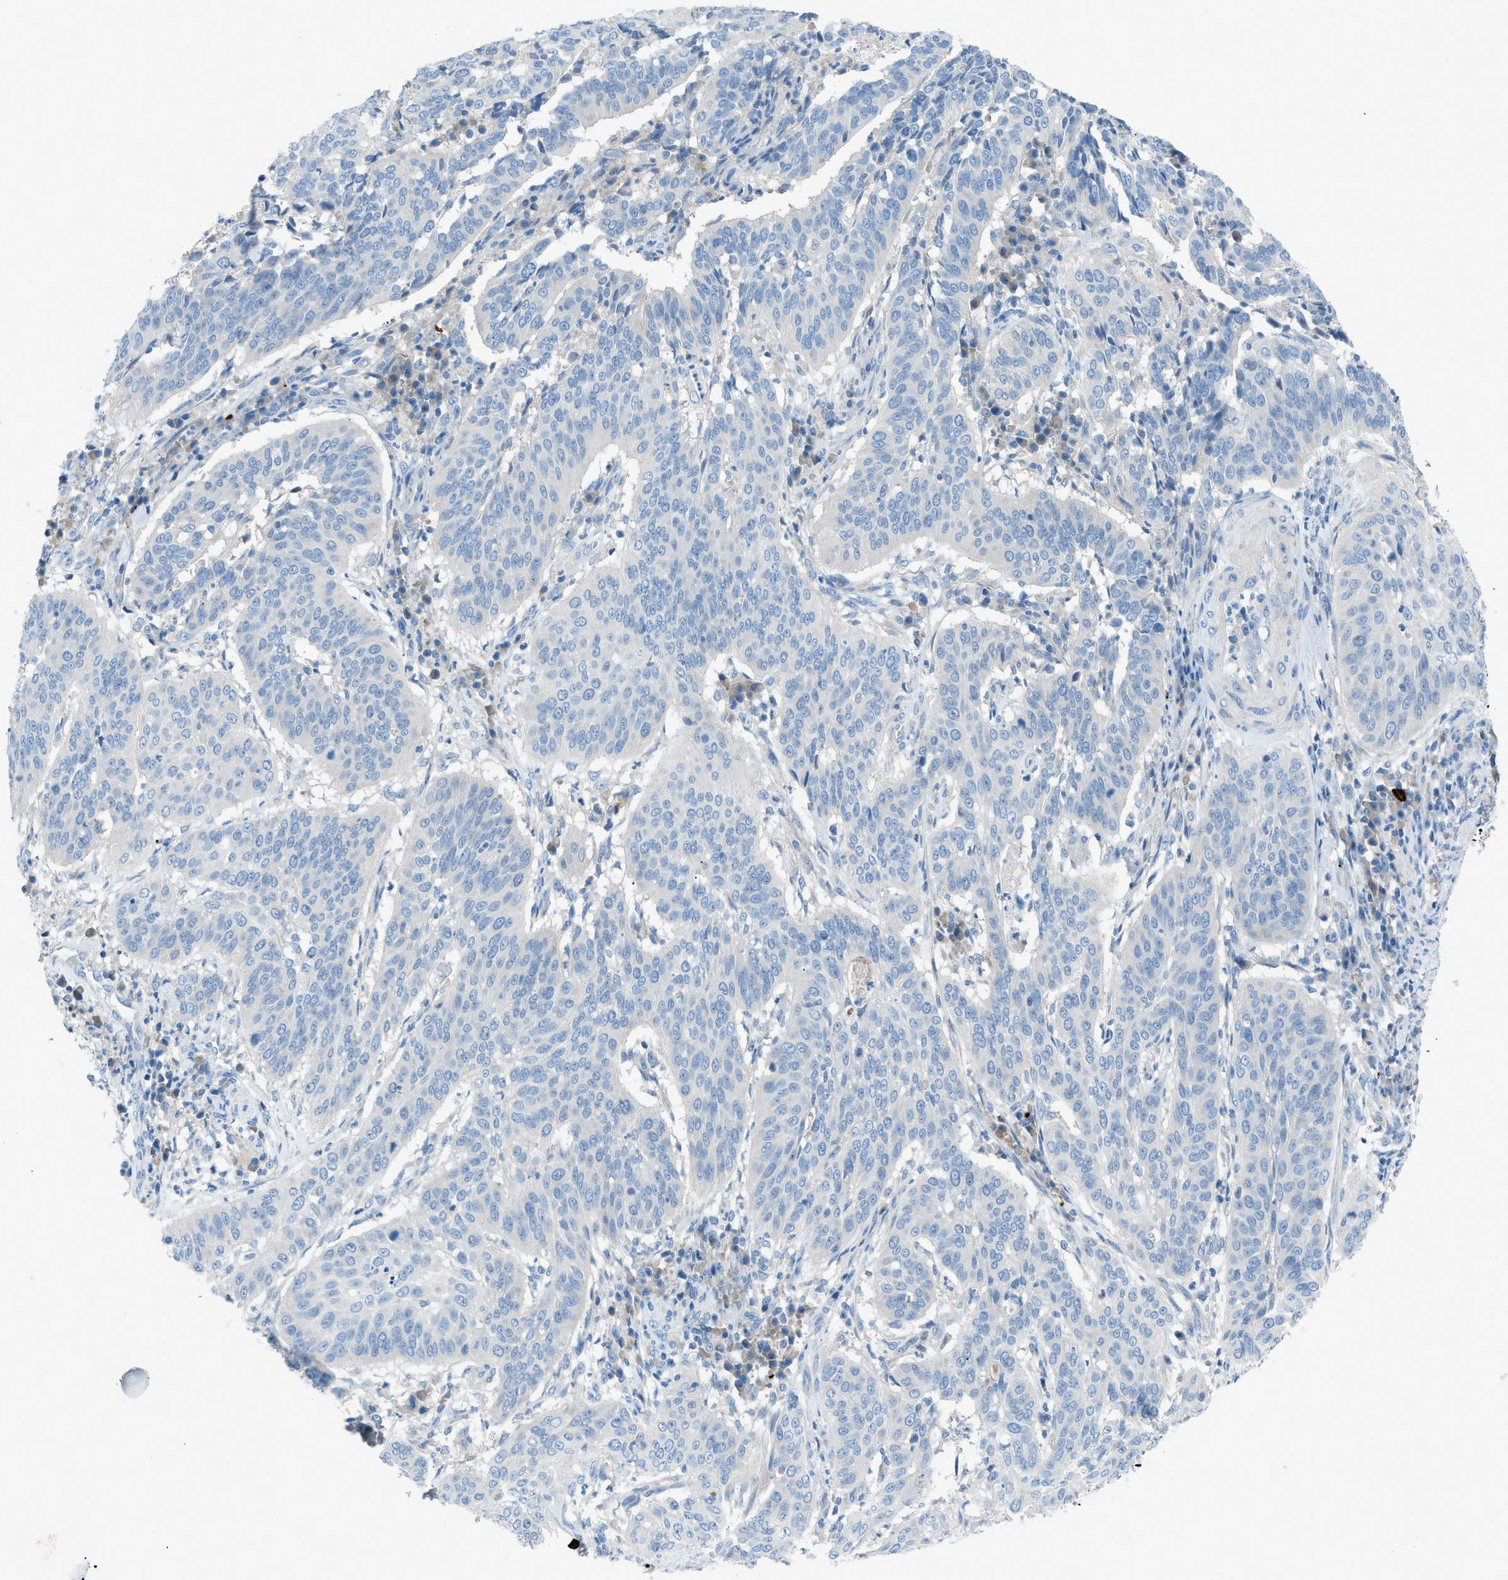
{"staining": {"intensity": "negative", "quantity": "none", "location": "none"}, "tissue": "cervical cancer", "cell_type": "Tumor cells", "image_type": "cancer", "snomed": [{"axis": "morphology", "description": "Normal tissue, NOS"}, {"axis": "morphology", "description": "Squamous cell carcinoma, NOS"}, {"axis": "topography", "description": "Cervix"}], "caption": "The micrograph demonstrates no staining of tumor cells in cervical cancer (squamous cell carcinoma).", "gene": "C5AR2", "patient": {"sex": "female", "age": 39}}